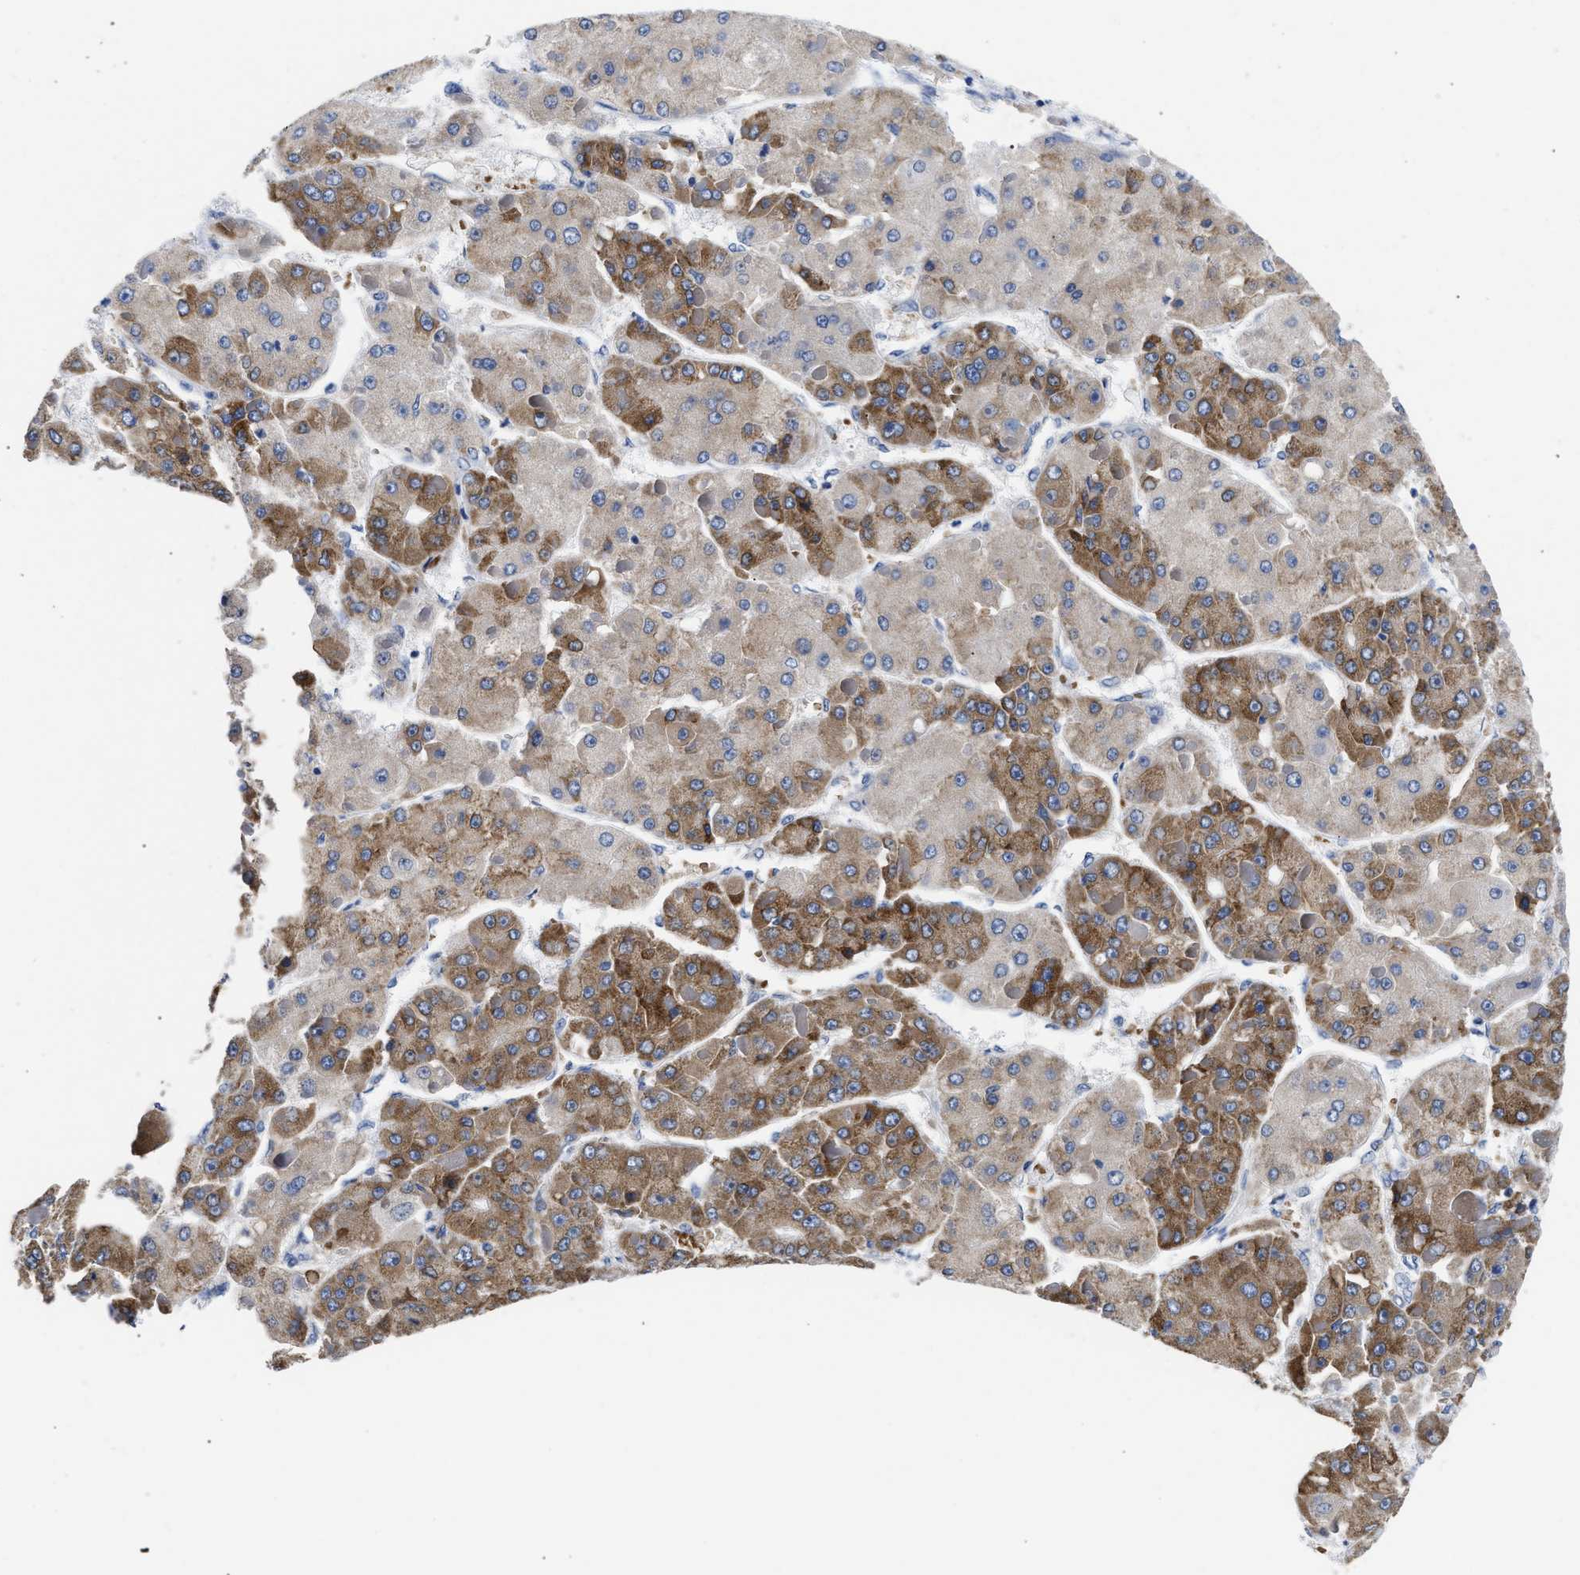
{"staining": {"intensity": "moderate", "quantity": ">75%", "location": "cytoplasmic/membranous"}, "tissue": "liver cancer", "cell_type": "Tumor cells", "image_type": "cancer", "snomed": [{"axis": "morphology", "description": "Carcinoma, Hepatocellular, NOS"}, {"axis": "topography", "description": "Liver"}], "caption": "Hepatocellular carcinoma (liver) stained with a protein marker shows moderate staining in tumor cells.", "gene": "RINT1", "patient": {"sex": "female", "age": 73}}